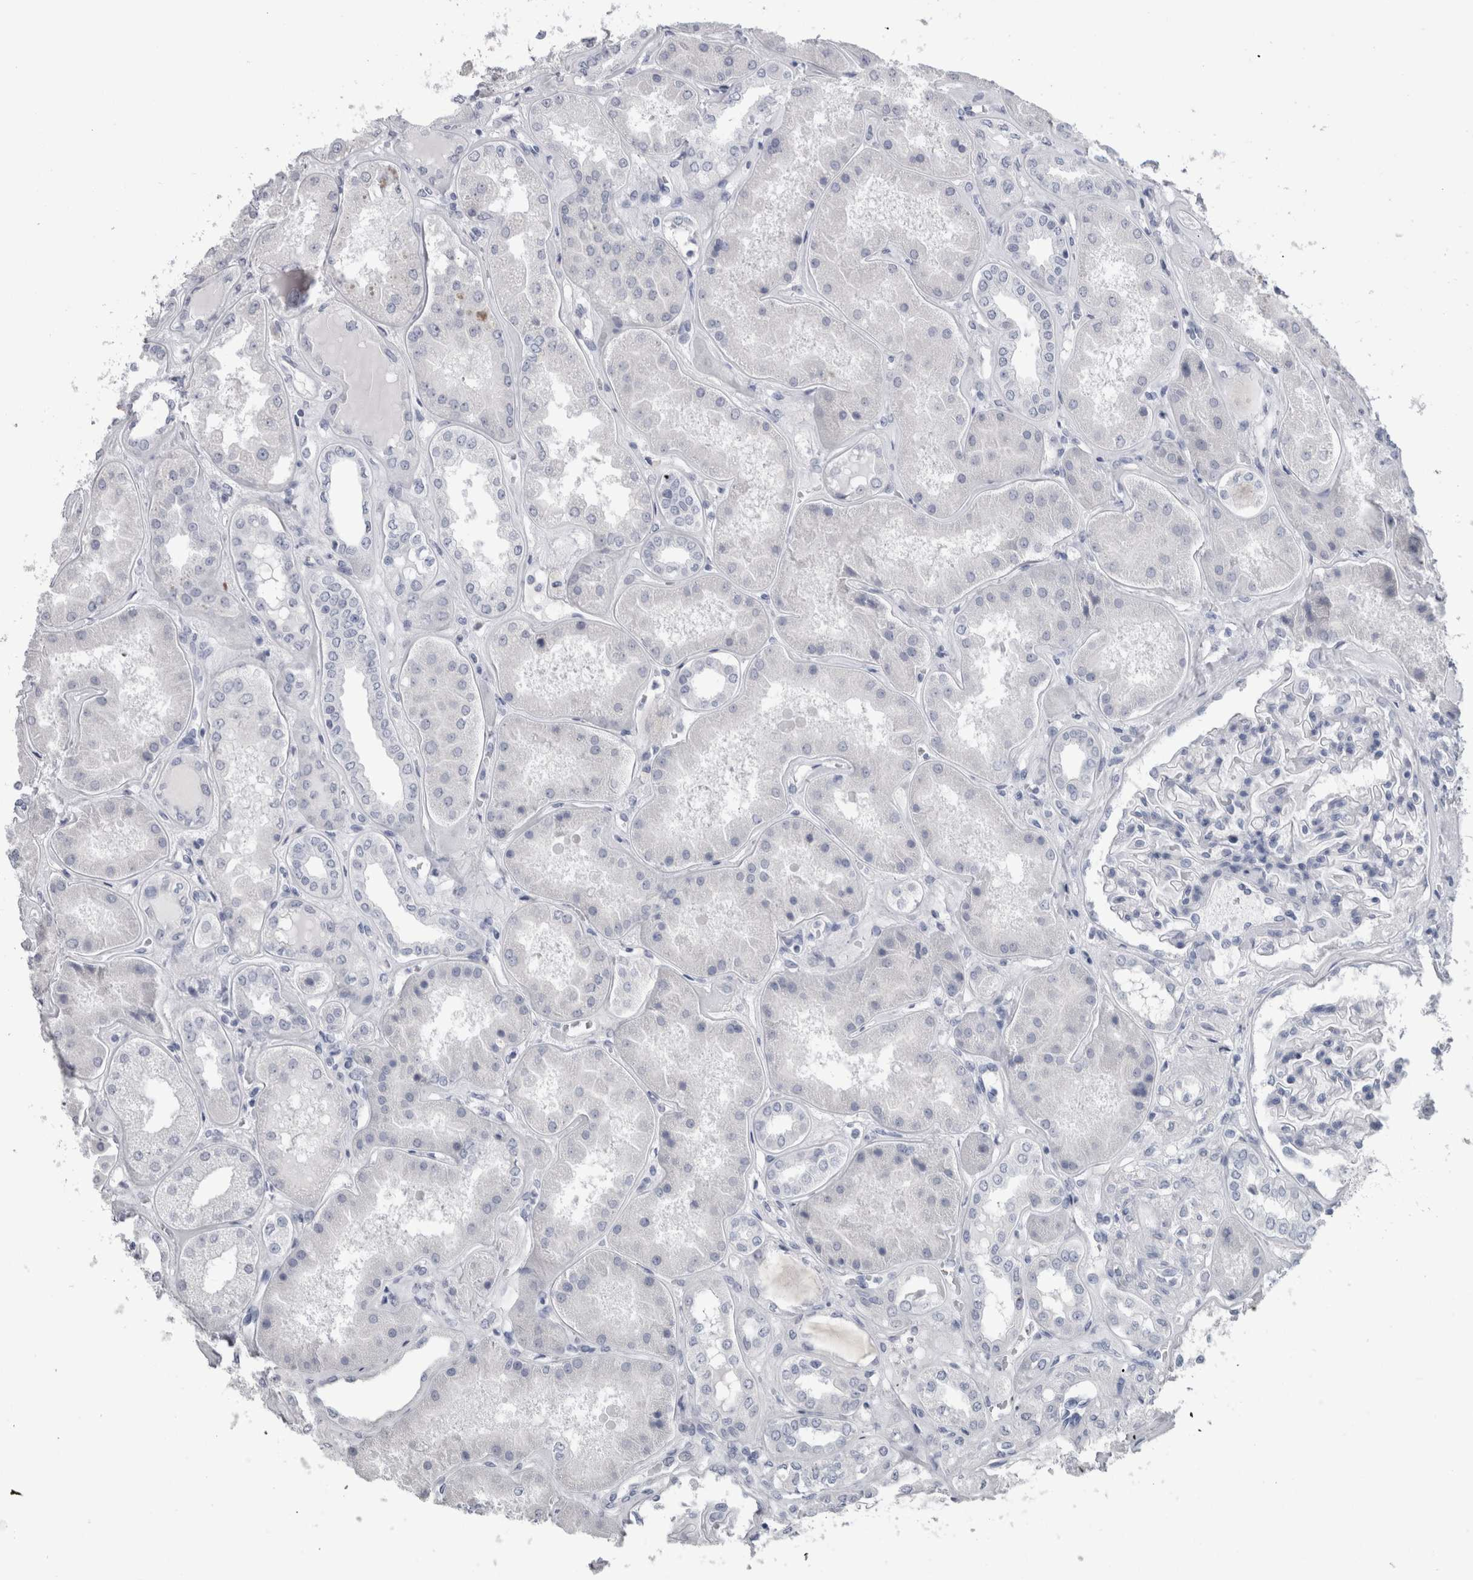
{"staining": {"intensity": "negative", "quantity": "none", "location": "none"}, "tissue": "kidney", "cell_type": "Cells in glomeruli", "image_type": "normal", "snomed": [{"axis": "morphology", "description": "Normal tissue, NOS"}, {"axis": "topography", "description": "Kidney"}], "caption": "Immunohistochemistry image of normal human kidney stained for a protein (brown), which shows no expression in cells in glomeruli.", "gene": "PTH", "patient": {"sex": "female", "age": 56}}